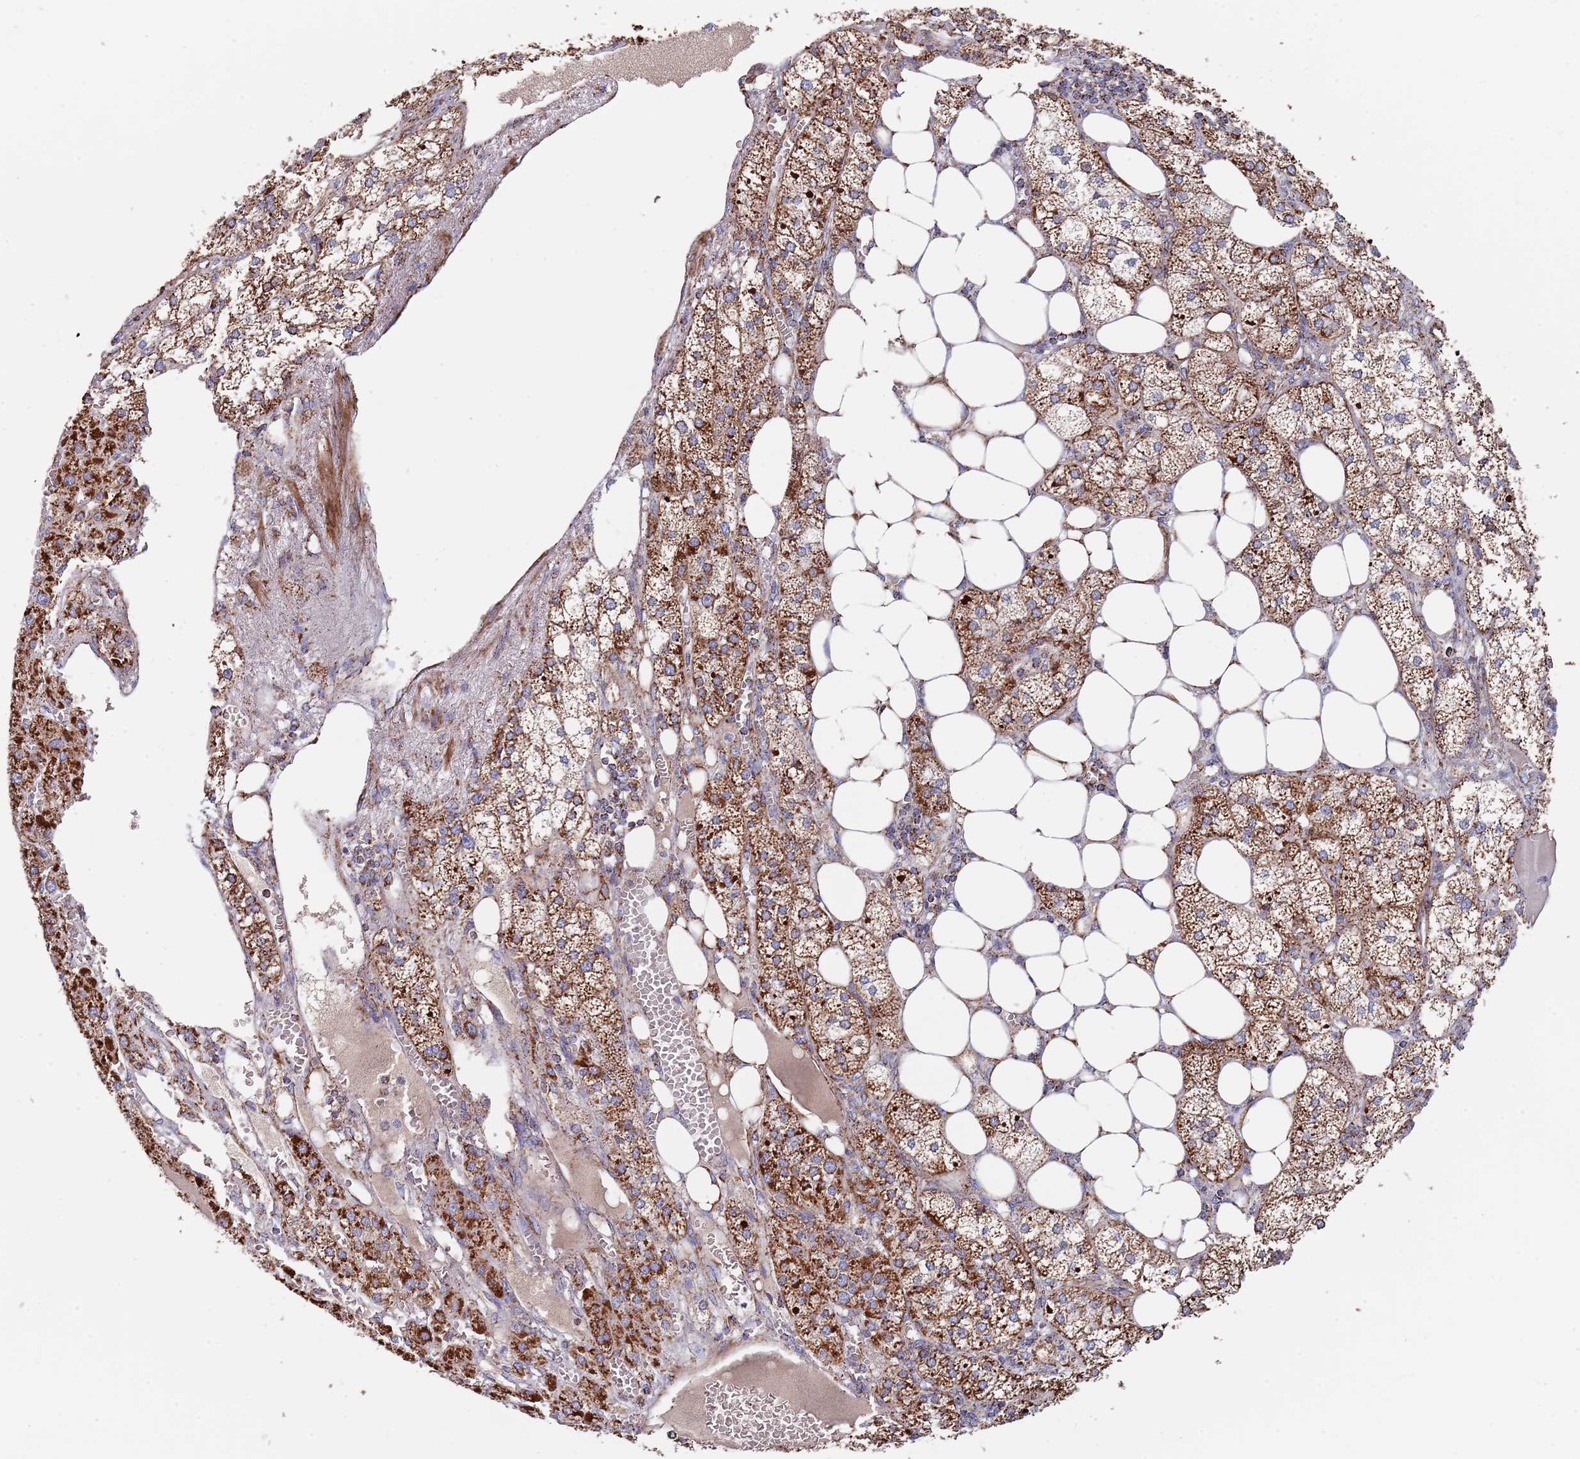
{"staining": {"intensity": "strong", "quantity": ">75%", "location": "cytoplasmic/membranous"}, "tissue": "adrenal gland", "cell_type": "Glandular cells", "image_type": "normal", "snomed": [{"axis": "morphology", "description": "Normal tissue, NOS"}, {"axis": "topography", "description": "Adrenal gland"}], "caption": "Immunohistochemical staining of benign human adrenal gland demonstrates high levels of strong cytoplasmic/membranous positivity in approximately >75% of glandular cells.", "gene": "PGP", "patient": {"sex": "female", "age": 61}}